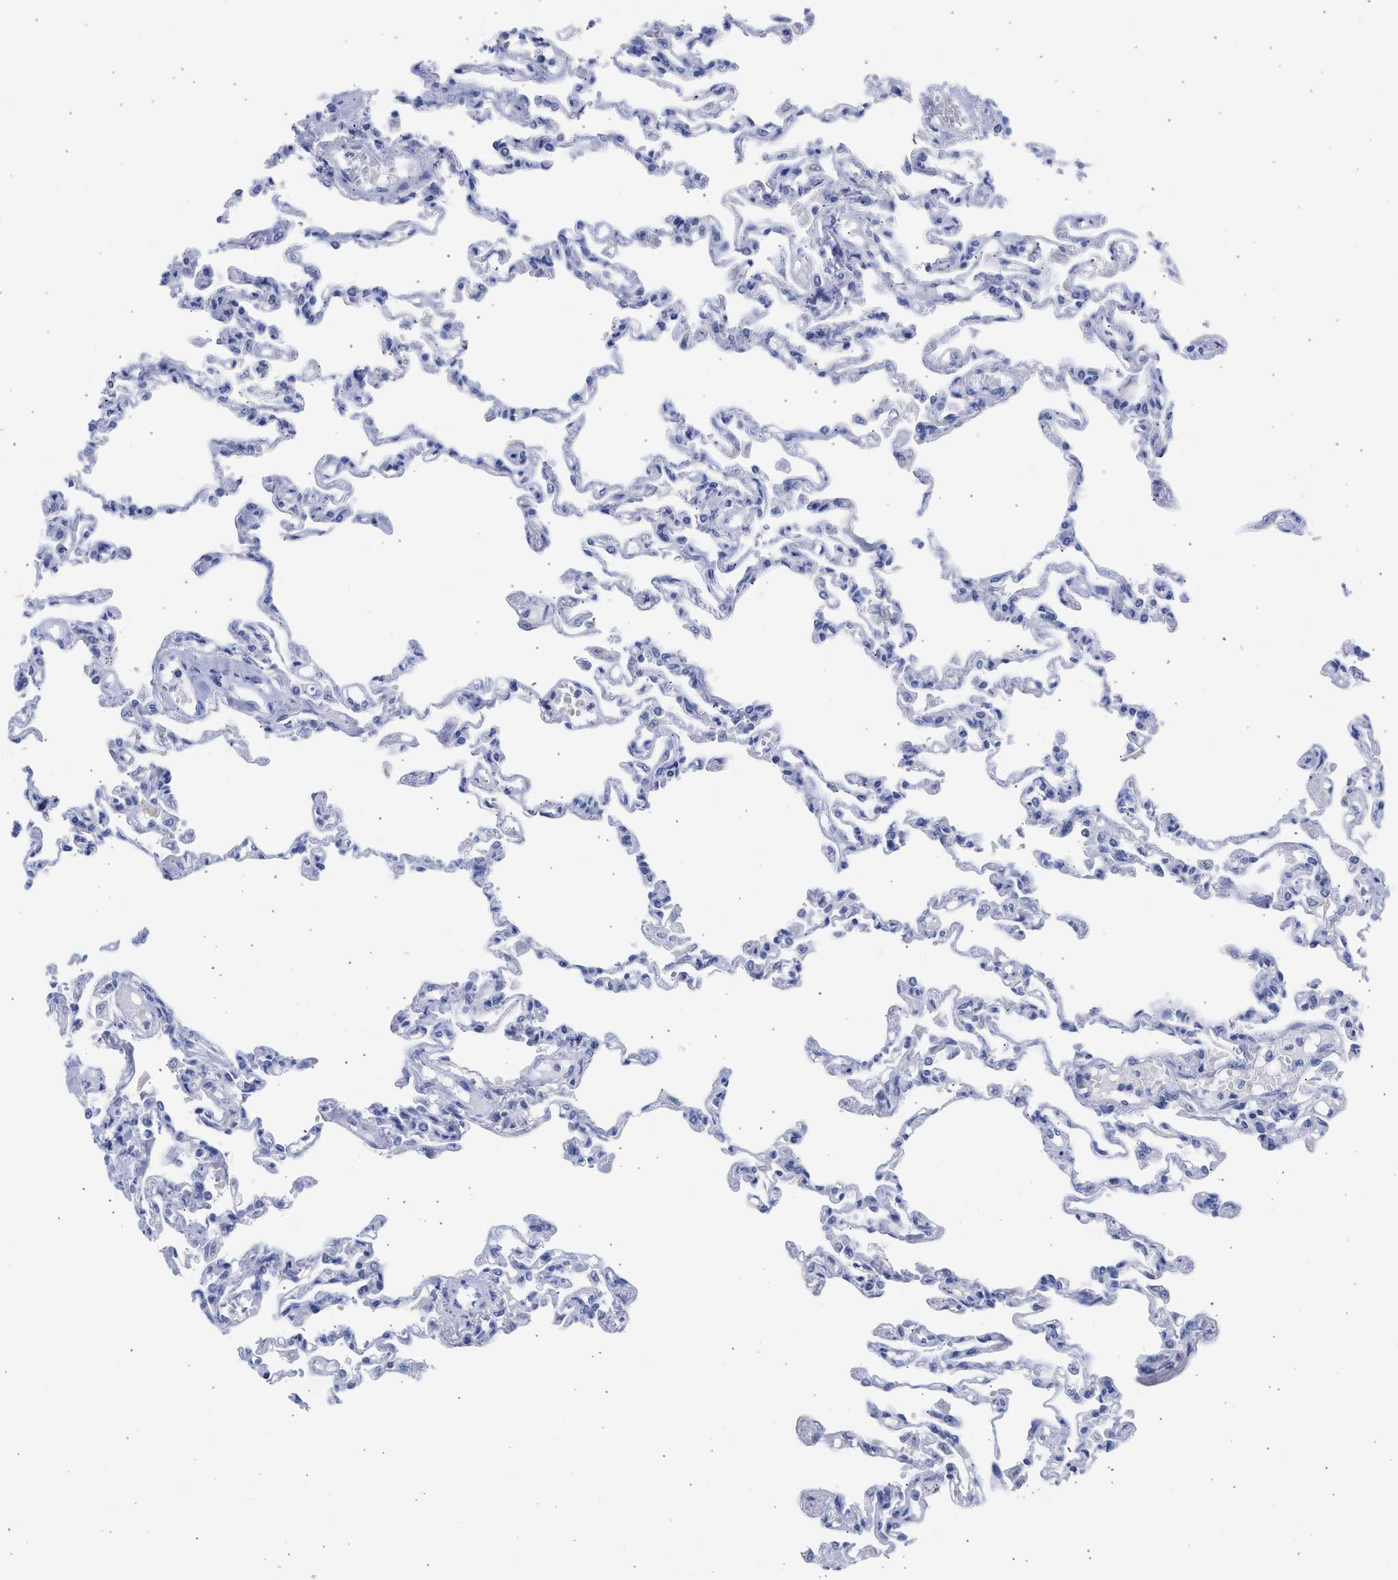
{"staining": {"intensity": "negative", "quantity": "none", "location": "none"}, "tissue": "lung", "cell_type": "Alveolar cells", "image_type": "normal", "snomed": [{"axis": "morphology", "description": "Normal tissue, NOS"}, {"axis": "topography", "description": "Lung"}], "caption": "High power microscopy photomicrograph of an IHC micrograph of benign lung, revealing no significant expression in alveolar cells. Brightfield microscopy of immunohistochemistry (IHC) stained with DAB (brown) and hematoxylin (blue), captured at high magnification.", "gene": "NCAM1", "patient": {"sex": "male", "age": 21}}